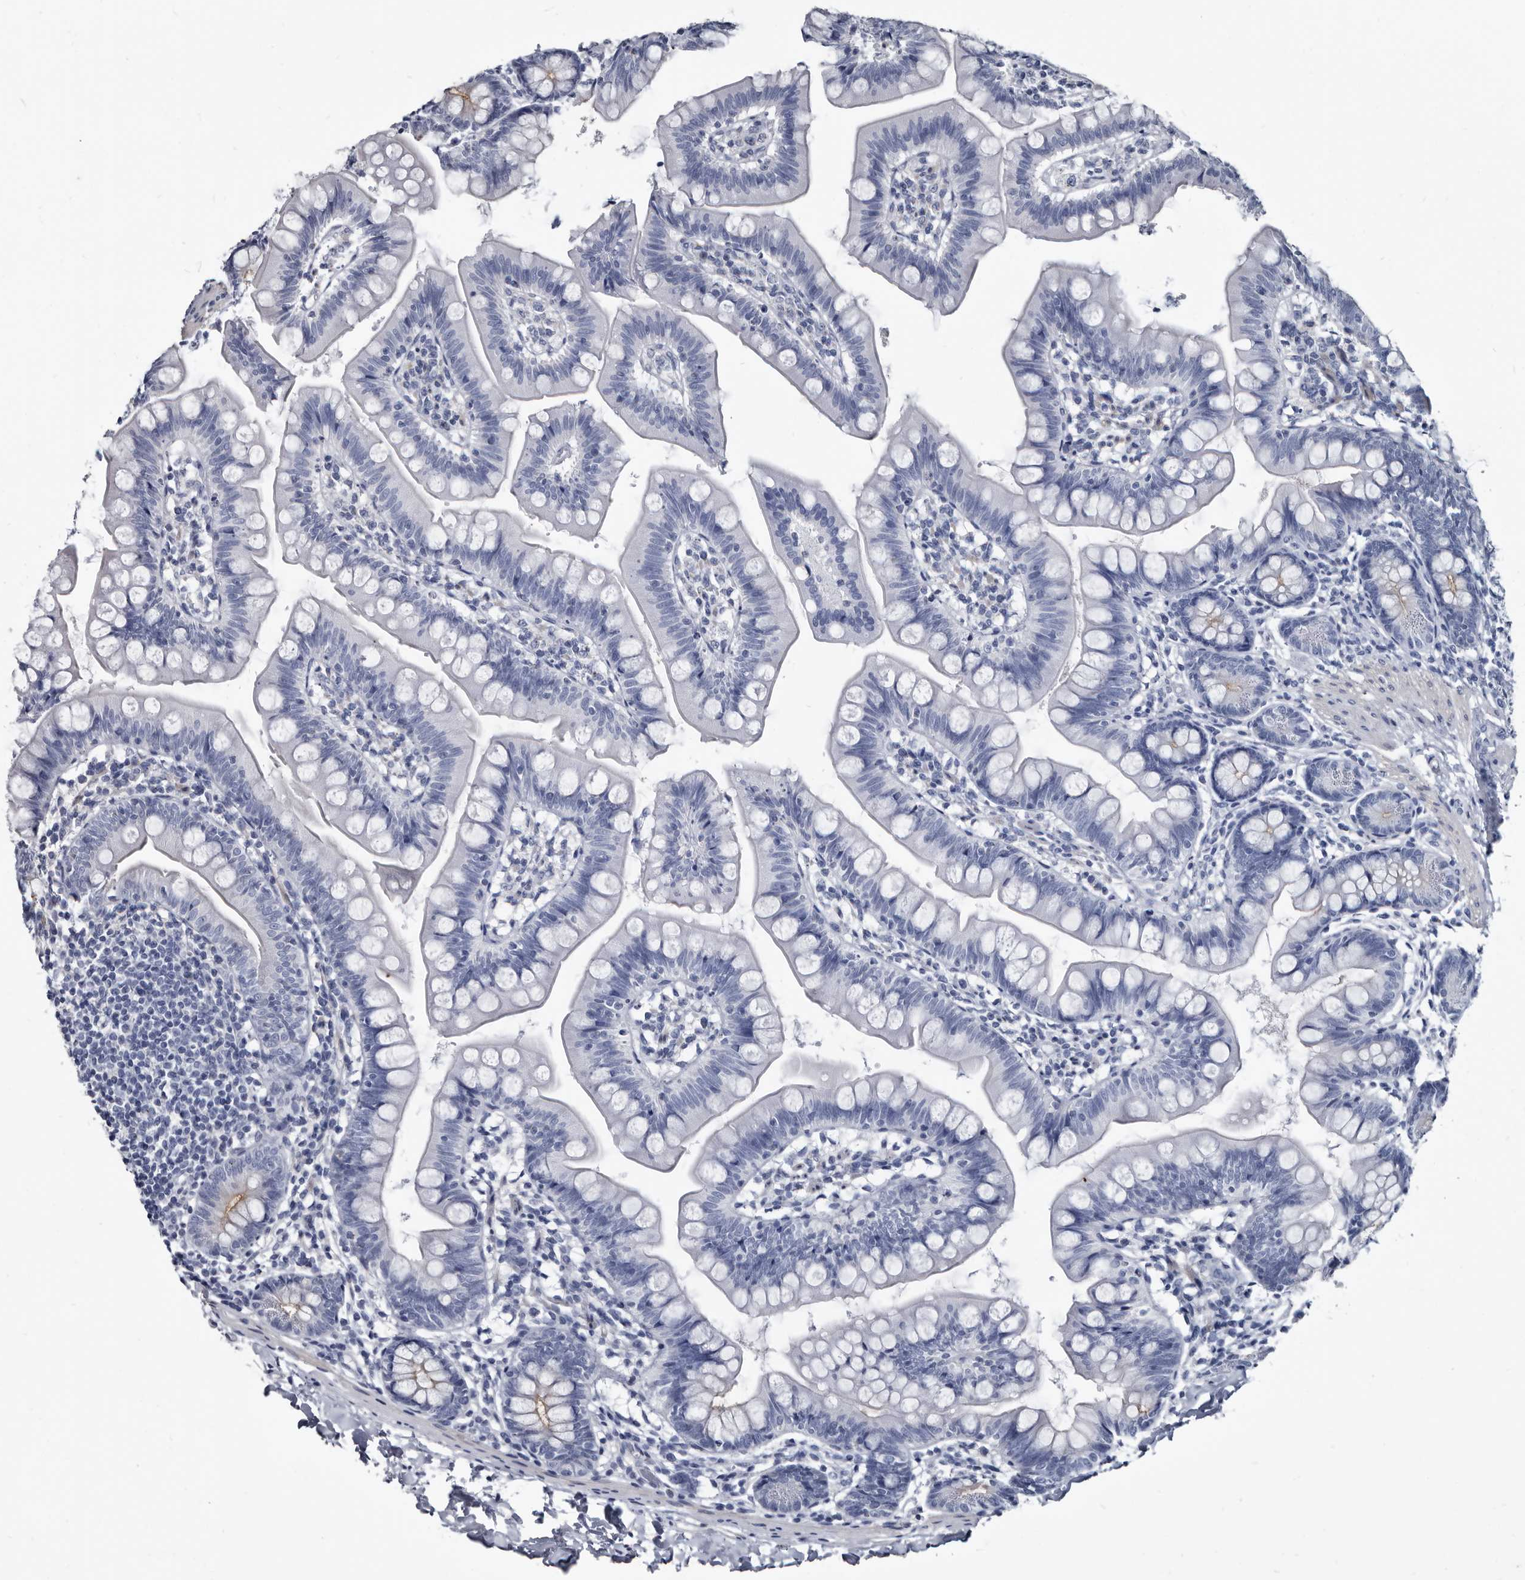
{"staining": {"intensity": "weak", "quantity": "<25%", "location": "cytoplasmic/membranous"}, "tissue": "small intestine", "cell_type": "Glandular cells", "image_type": "normal", "snomed": [{"axis": "morphology", "description": "Normal tissue, NOS"}, {"axis": "topography", "description": "Small intestine"}], "caption": "Histopathology image shows no protein staining in glandular cells of unremarkable small intestine.", "gene": "PRSS8", "patient": {"sex": "male", "age": 7}}